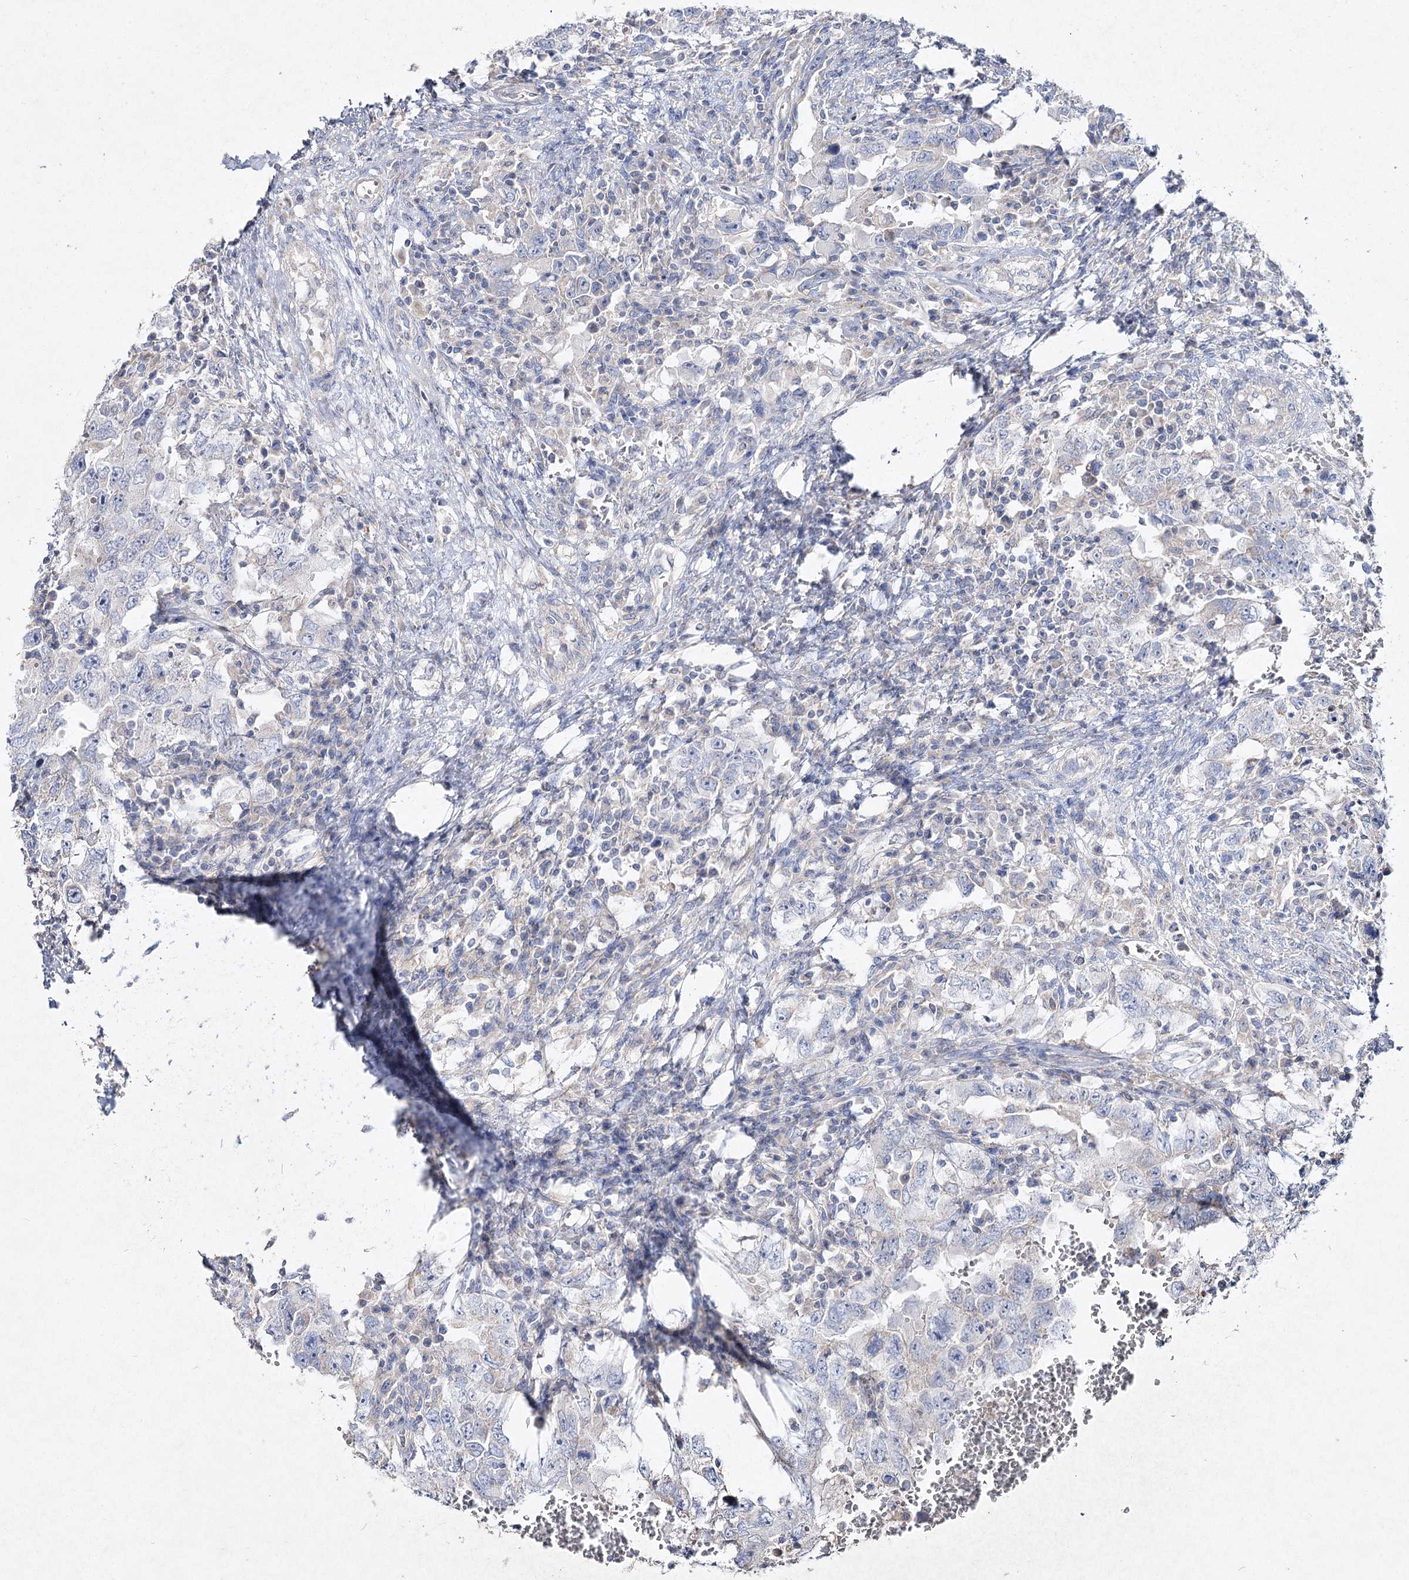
{"staining": {"intensity": "negative", "quantity": "none", "location": "none"}, "tissue": "testis cancer", "cell_type": "Tumor cells", "image_type": "cancer", "snomed": [{"axis": "morphology", "description": "Carcinoma, Embryonal, NOS"}, {"axis": "topography", "description": "Testis"}], "caption": "IHC of human testis embryonal carcinoma demonstrates no expression in tumor cells.", "gene": "TMEM187", "patient": {"sex": "male", "age": 26}}